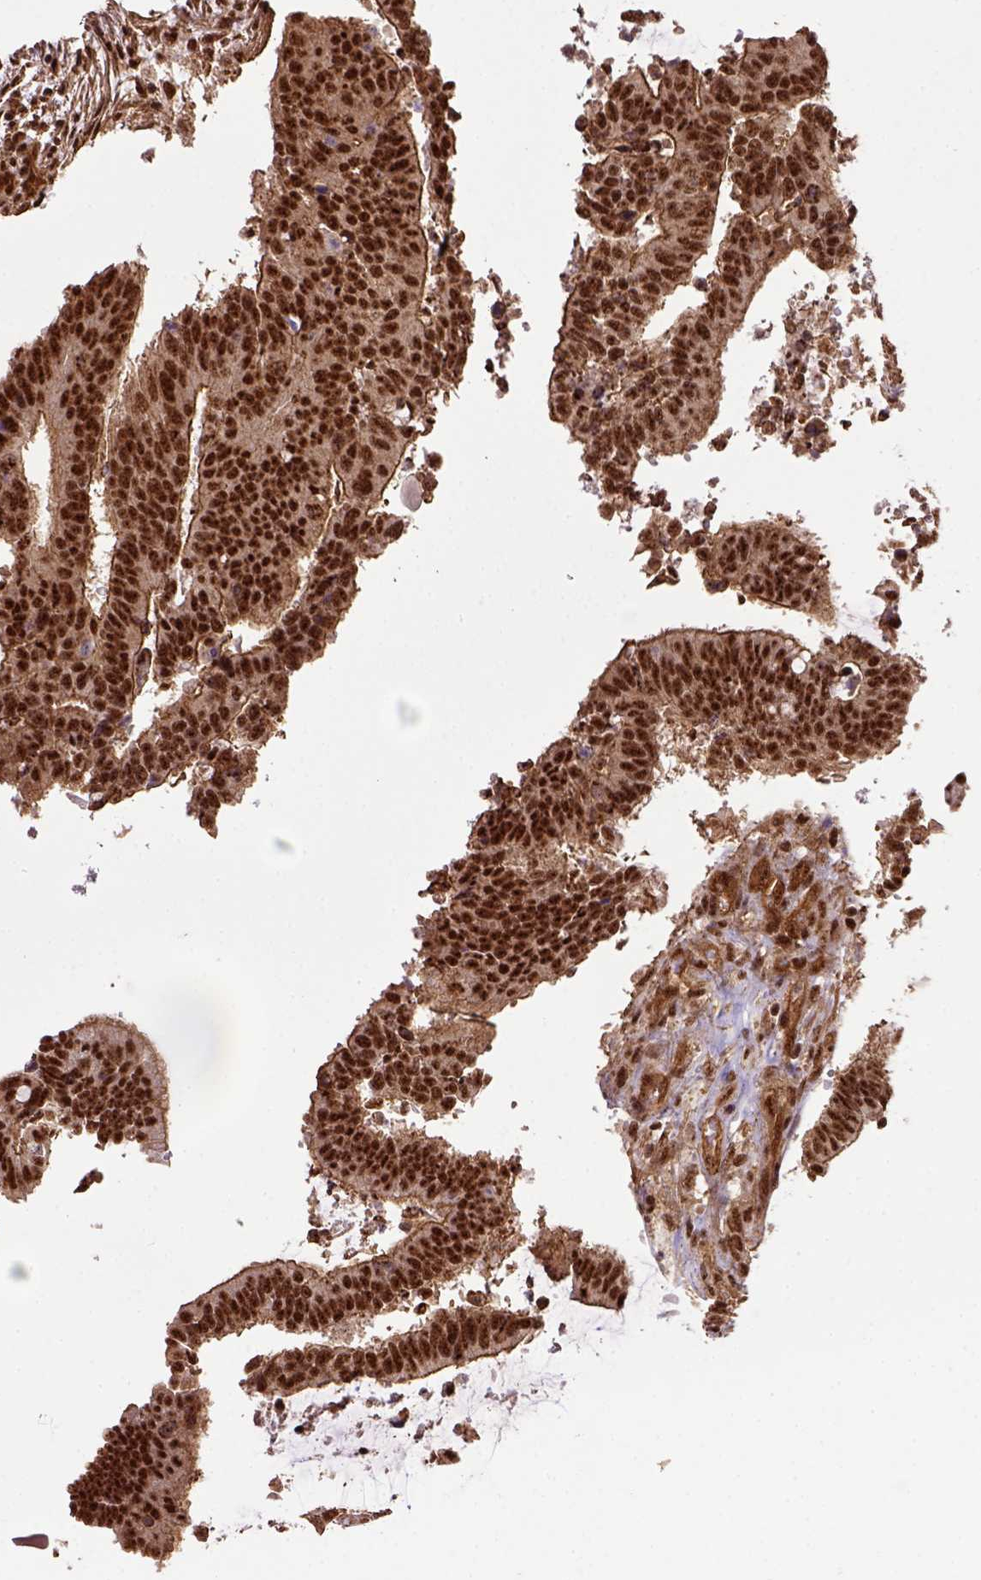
{"staining": {"intensity": "strong", "quantity": ">75%", "location": "nuclear"}, "tissue": "colorectal cancer", "cell_type": "Tumor cells", "image_type": "cancer", "snomed": [{"axis": "morphology", "description": "Adenocarcinoma, NOS"}, {"axis": "topography", "description": "Colon"}], "caption": "Colorectal adenocarcinoma tissue shows strong nuclear positivity in approximately >75% of tumor cells, visualized by immunohistochemistry.", "gene": "PPIG", "patient": {"sex": "female", "age": 43}}